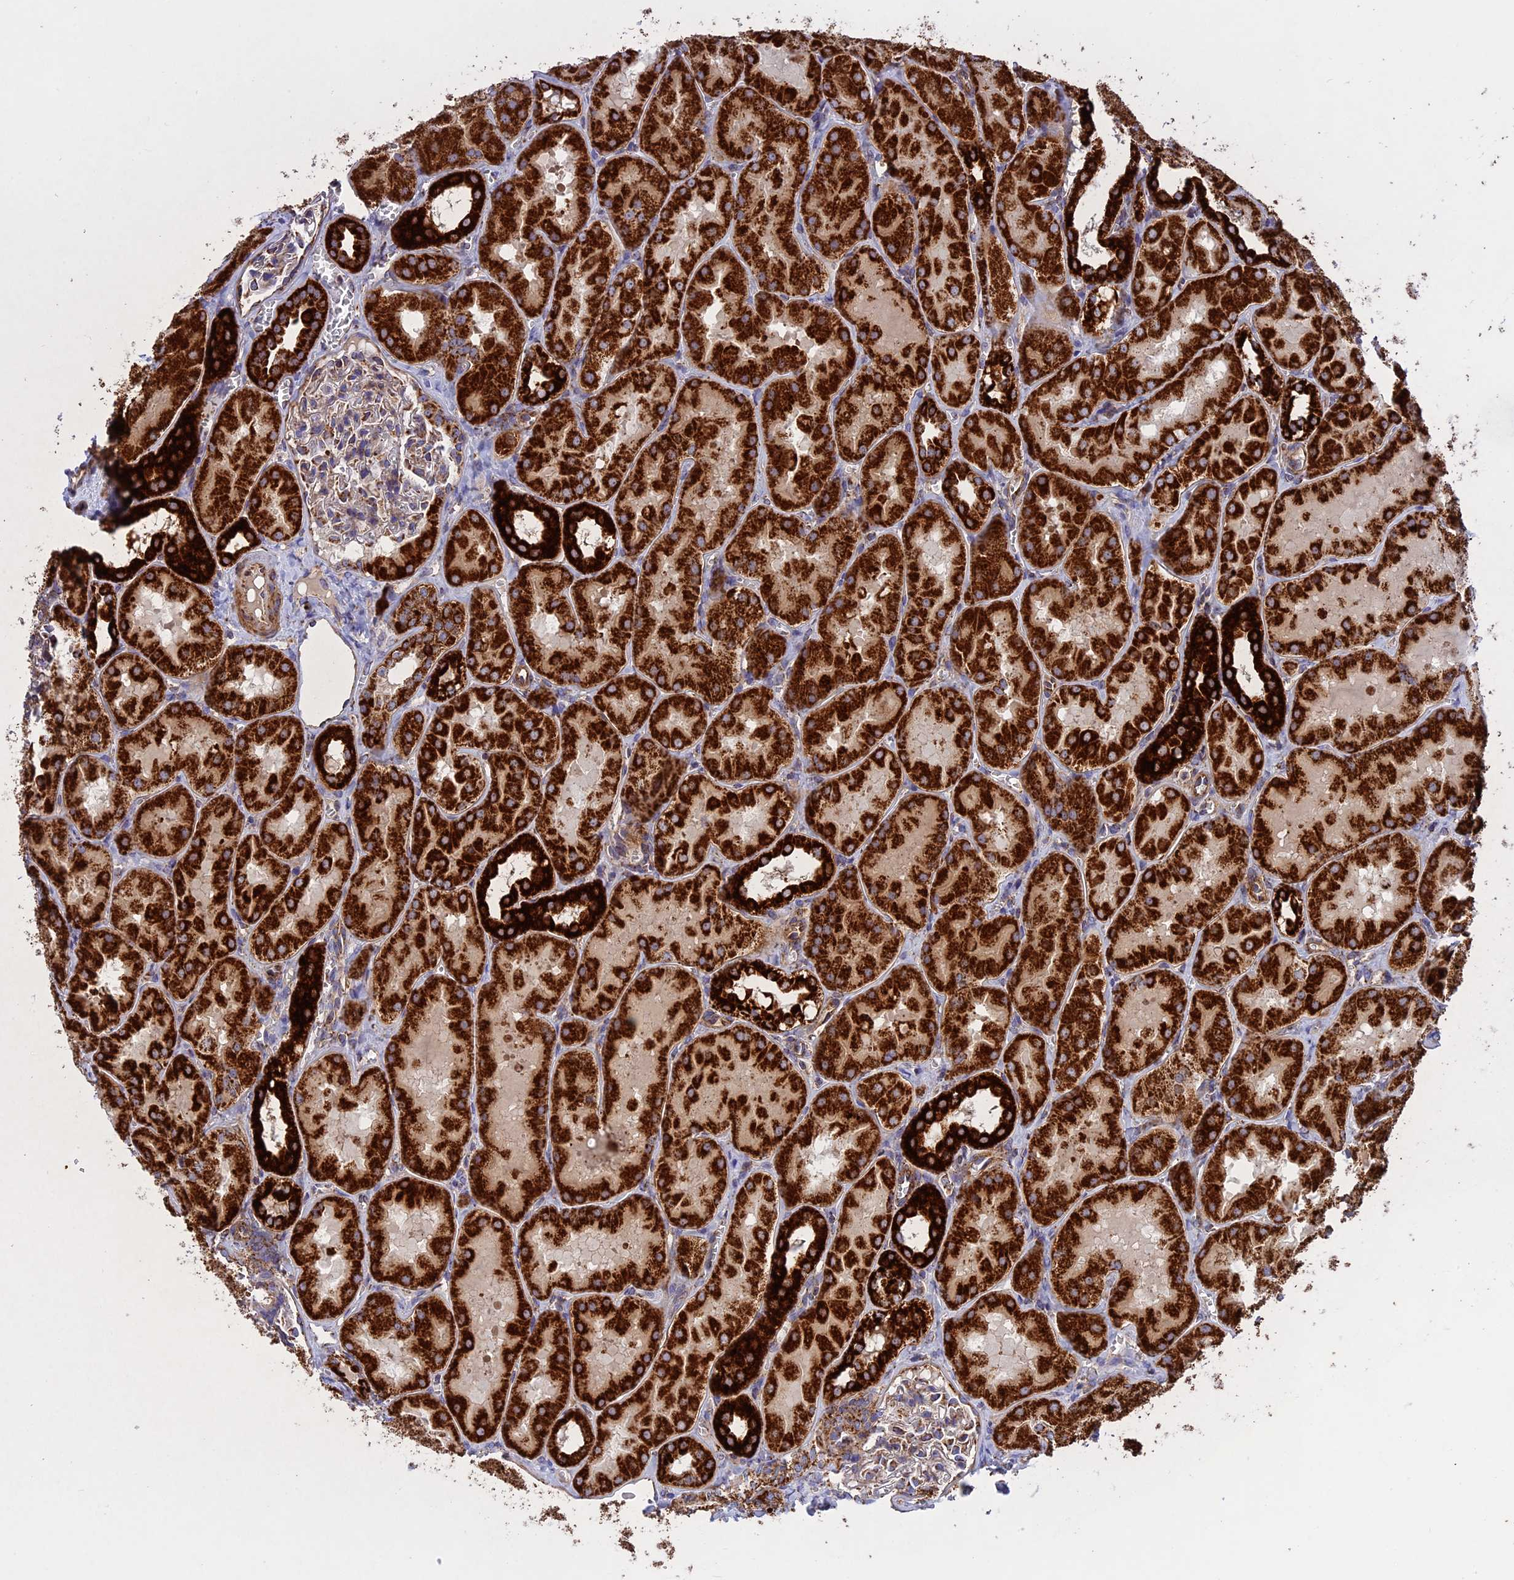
{"staining": {"intensity": "strong", "quantity": "<25%", "location": "cytoplasmic/membranous"}, "tissue": "kidney", "cell_type": "Cells in glomeruli", "image_type": "normal", "snomed": [{"axis": "morphology", "description": "Normal tissue, NOS"}, {"axis": "topography", "description": "Kidney"}, {"axis": "topography", "description": "Urinary bladder"}], "caption": "Strong cytoplasmic/membranous protein staining is appreciated in approximately <25% of cells in glomeruli in kidney.", "gene": "UQCRB", "patient": {"sex": "male", "age": 16}}